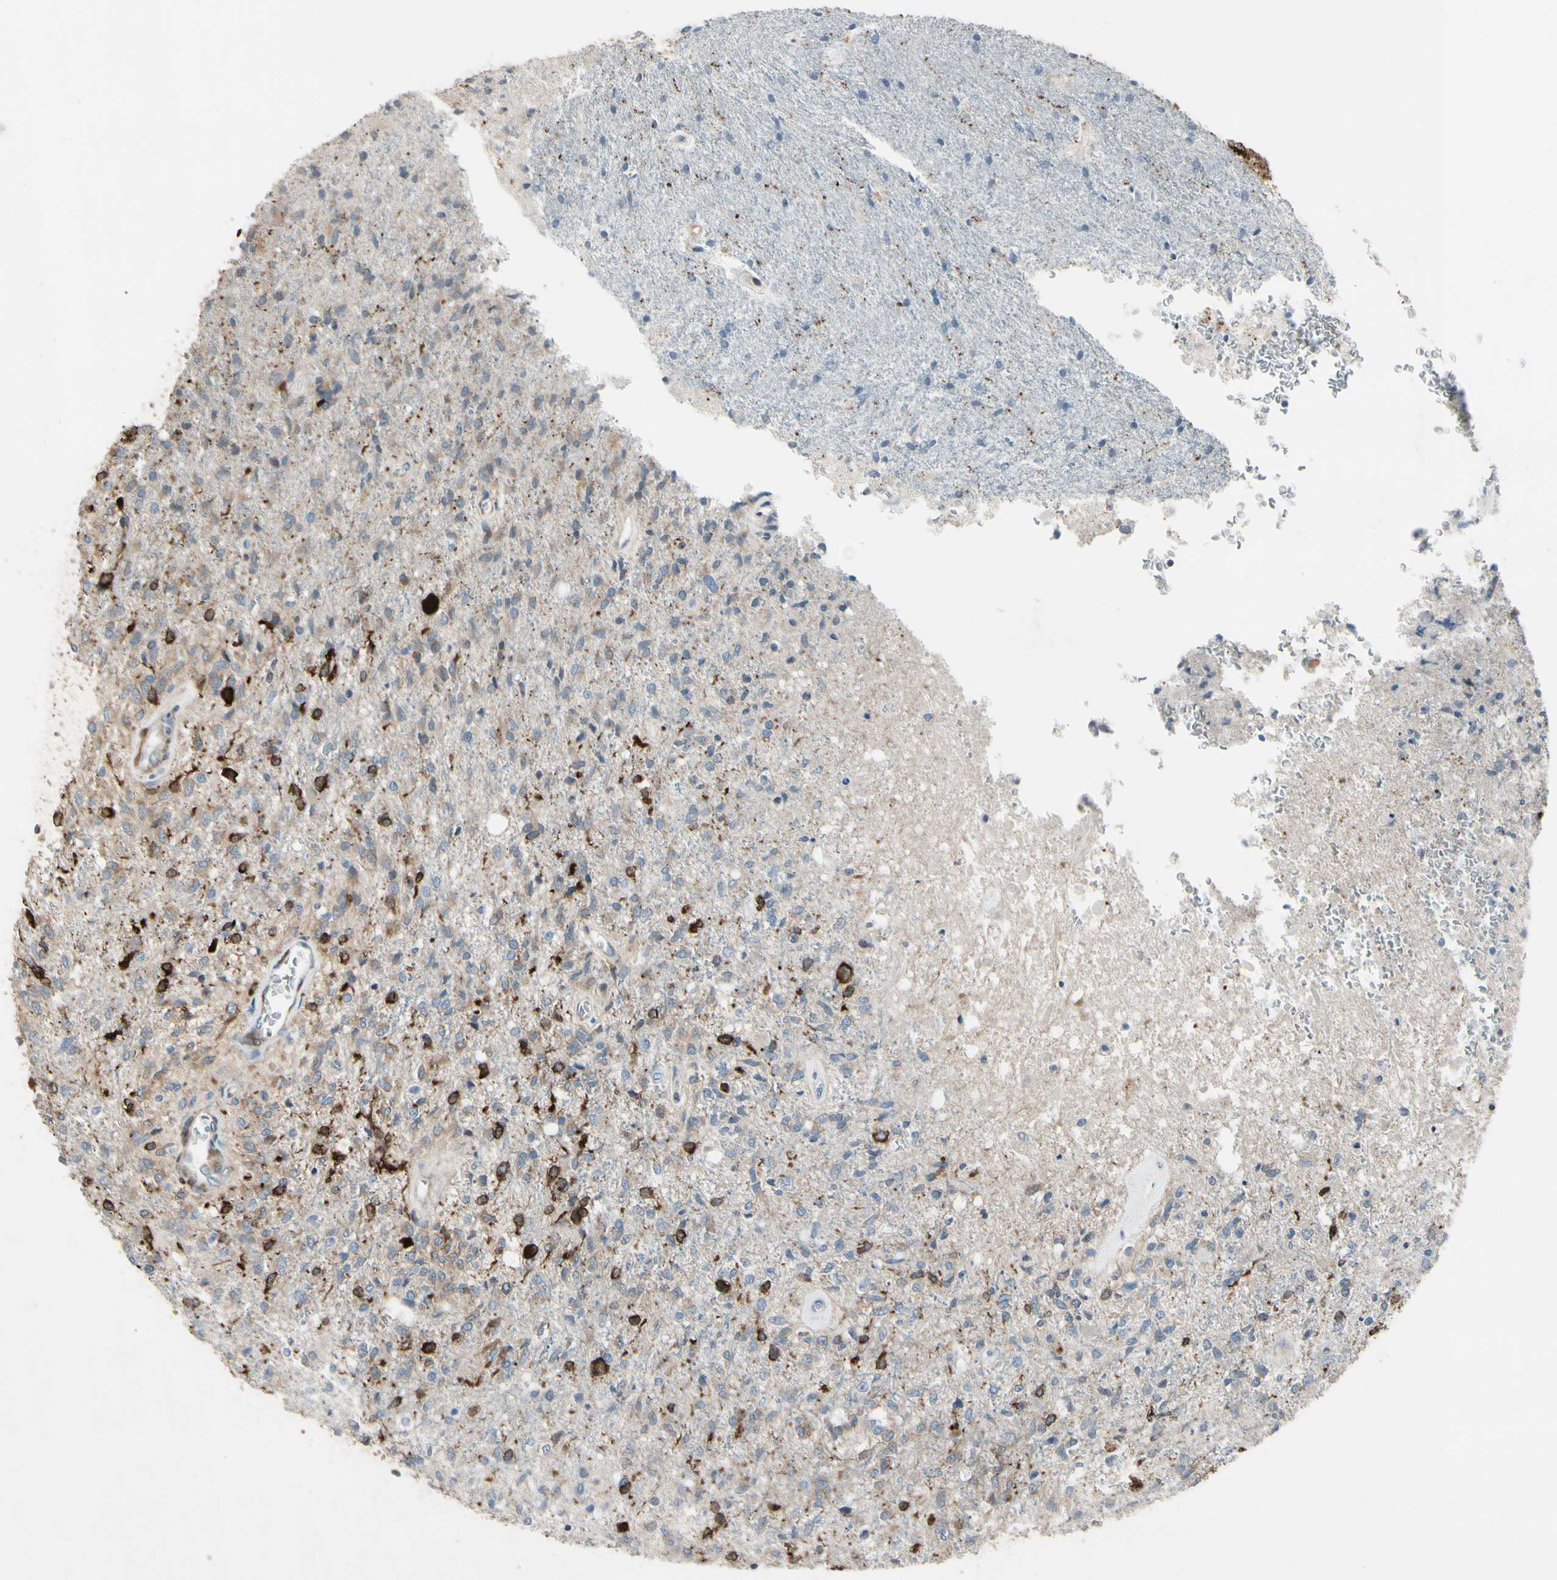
{"staining": {"intensity": "strong", "quantity": "<25%", "location": "cytoplasmic/membranous"}, "tissue": "glioma", "cell_type": "Tumor cells", "image_type": "cancer", "snomed": [{"axis": "morphology", "description": "Normal tissue, NOS"}, {"axis": "morphology", "description": "Glioma, malignant, High grade"}, {"axis": "topography", "description": "Cerebral cortex"}], "caption": "A medium amount of strong cytoplasmic/membranous staining is seen in approximately <25% of tumor cells in glioma tissue. The staining is performed using DAB (3,3'-diaminobenzidine) brown chromogen to label protein expression. The nuclei are counter-stained blue using hematoxylin.", "gene": "MAP2", "patient": {"sex": "male", "age": 77}}